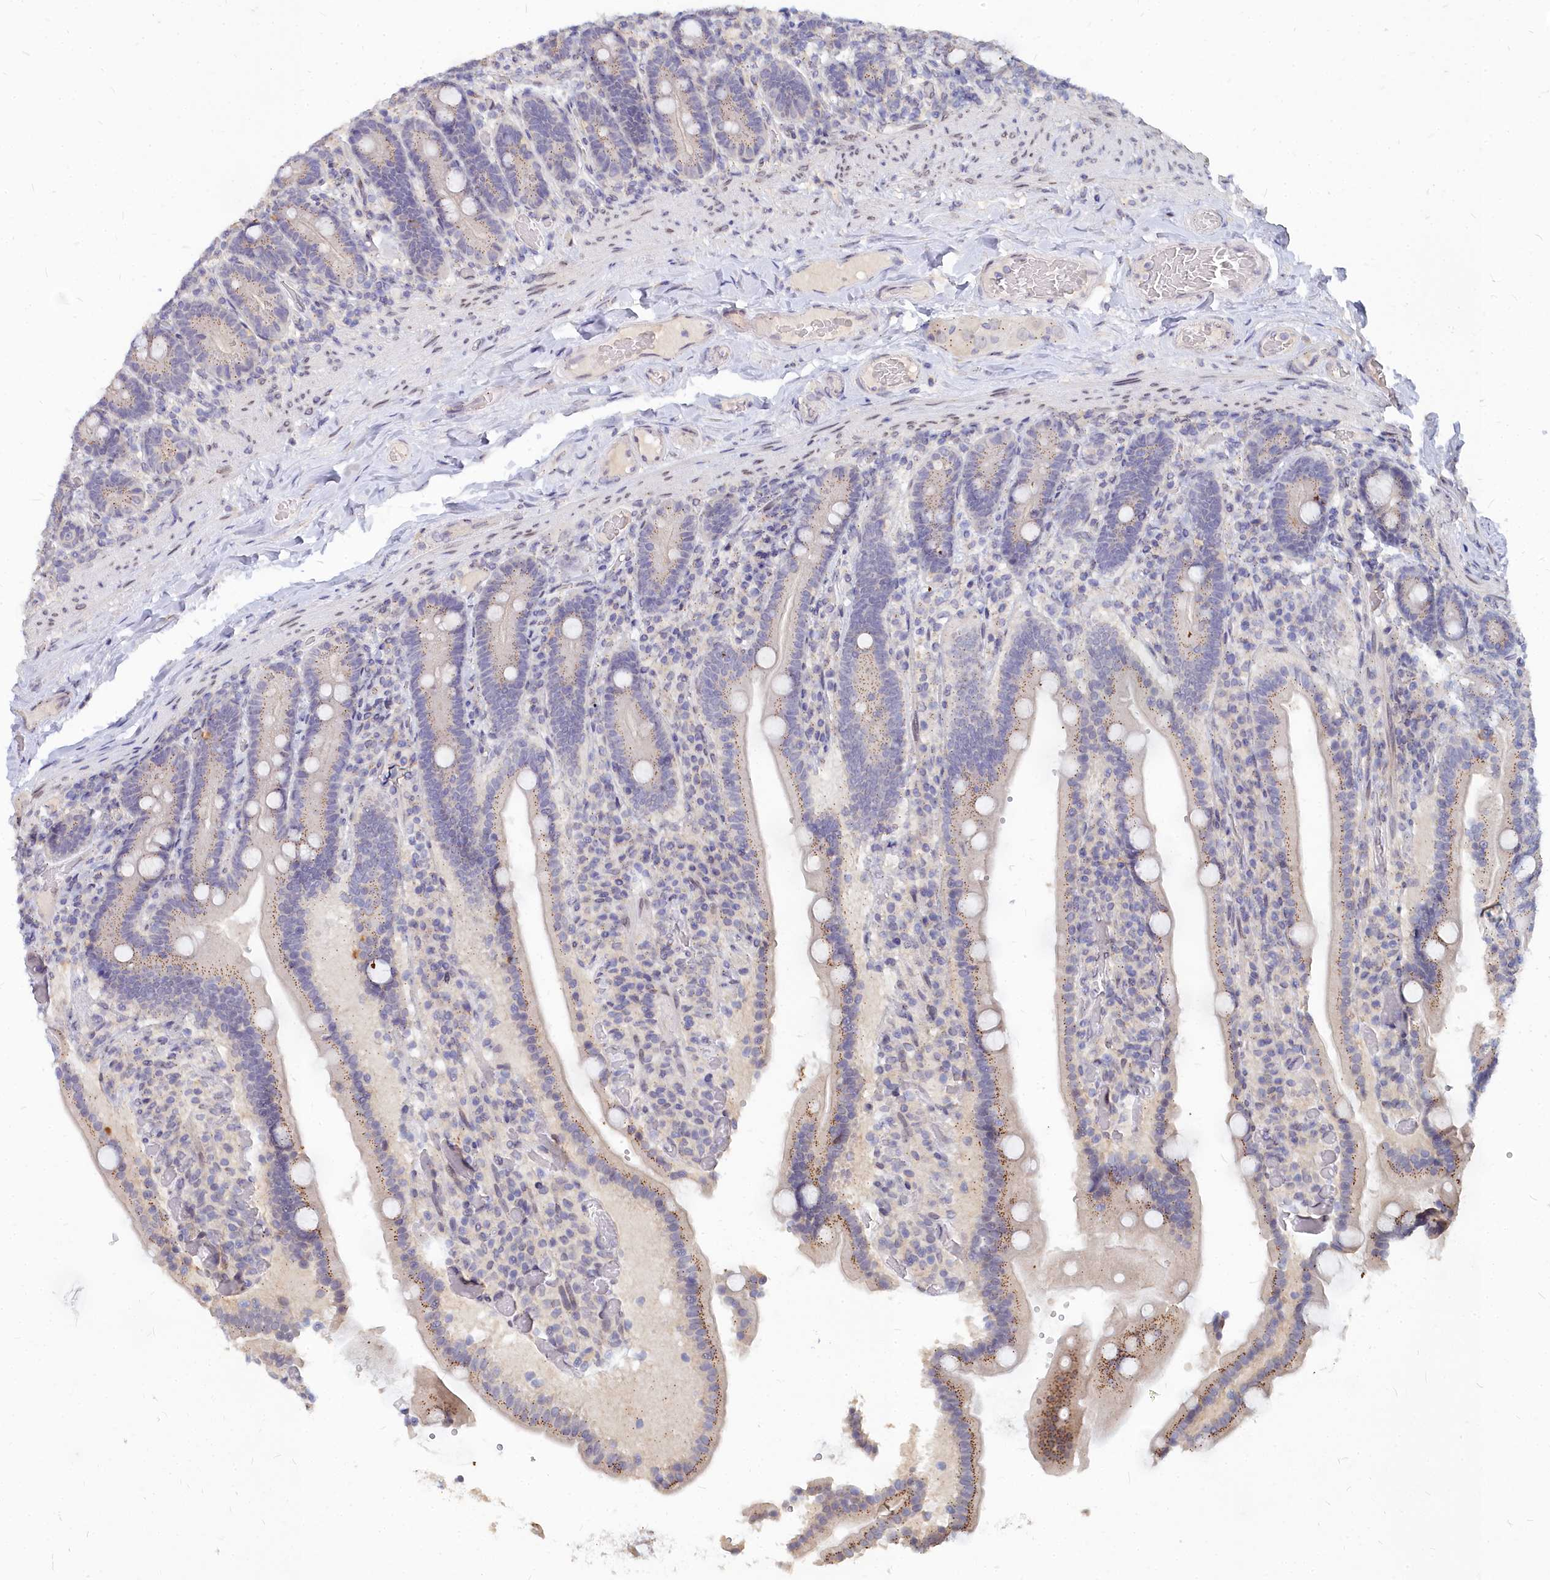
{"staining": {"intensity": "moderate", "quantity": "25%-75%", "location": "cytoplasmic/membranous"}, "tissue": "duodenum", "cell_type": "Glandular cells", "image_type": "normal", "snomed": [{"axis": "morphology", "description": "Normal tissue, NOS"}, {"axis": "topography", "description": "Duodenum"}], "caption": "A photomicrograph of duodenum stained for a protein displays moderate cytoplasmic/membranous brown staining in glandular cells. The protein of interest is shown in brown color, while the nuclei are stained blue.", "gene": "NOXA1", "patient": {"sex": "female", "age": 62}}